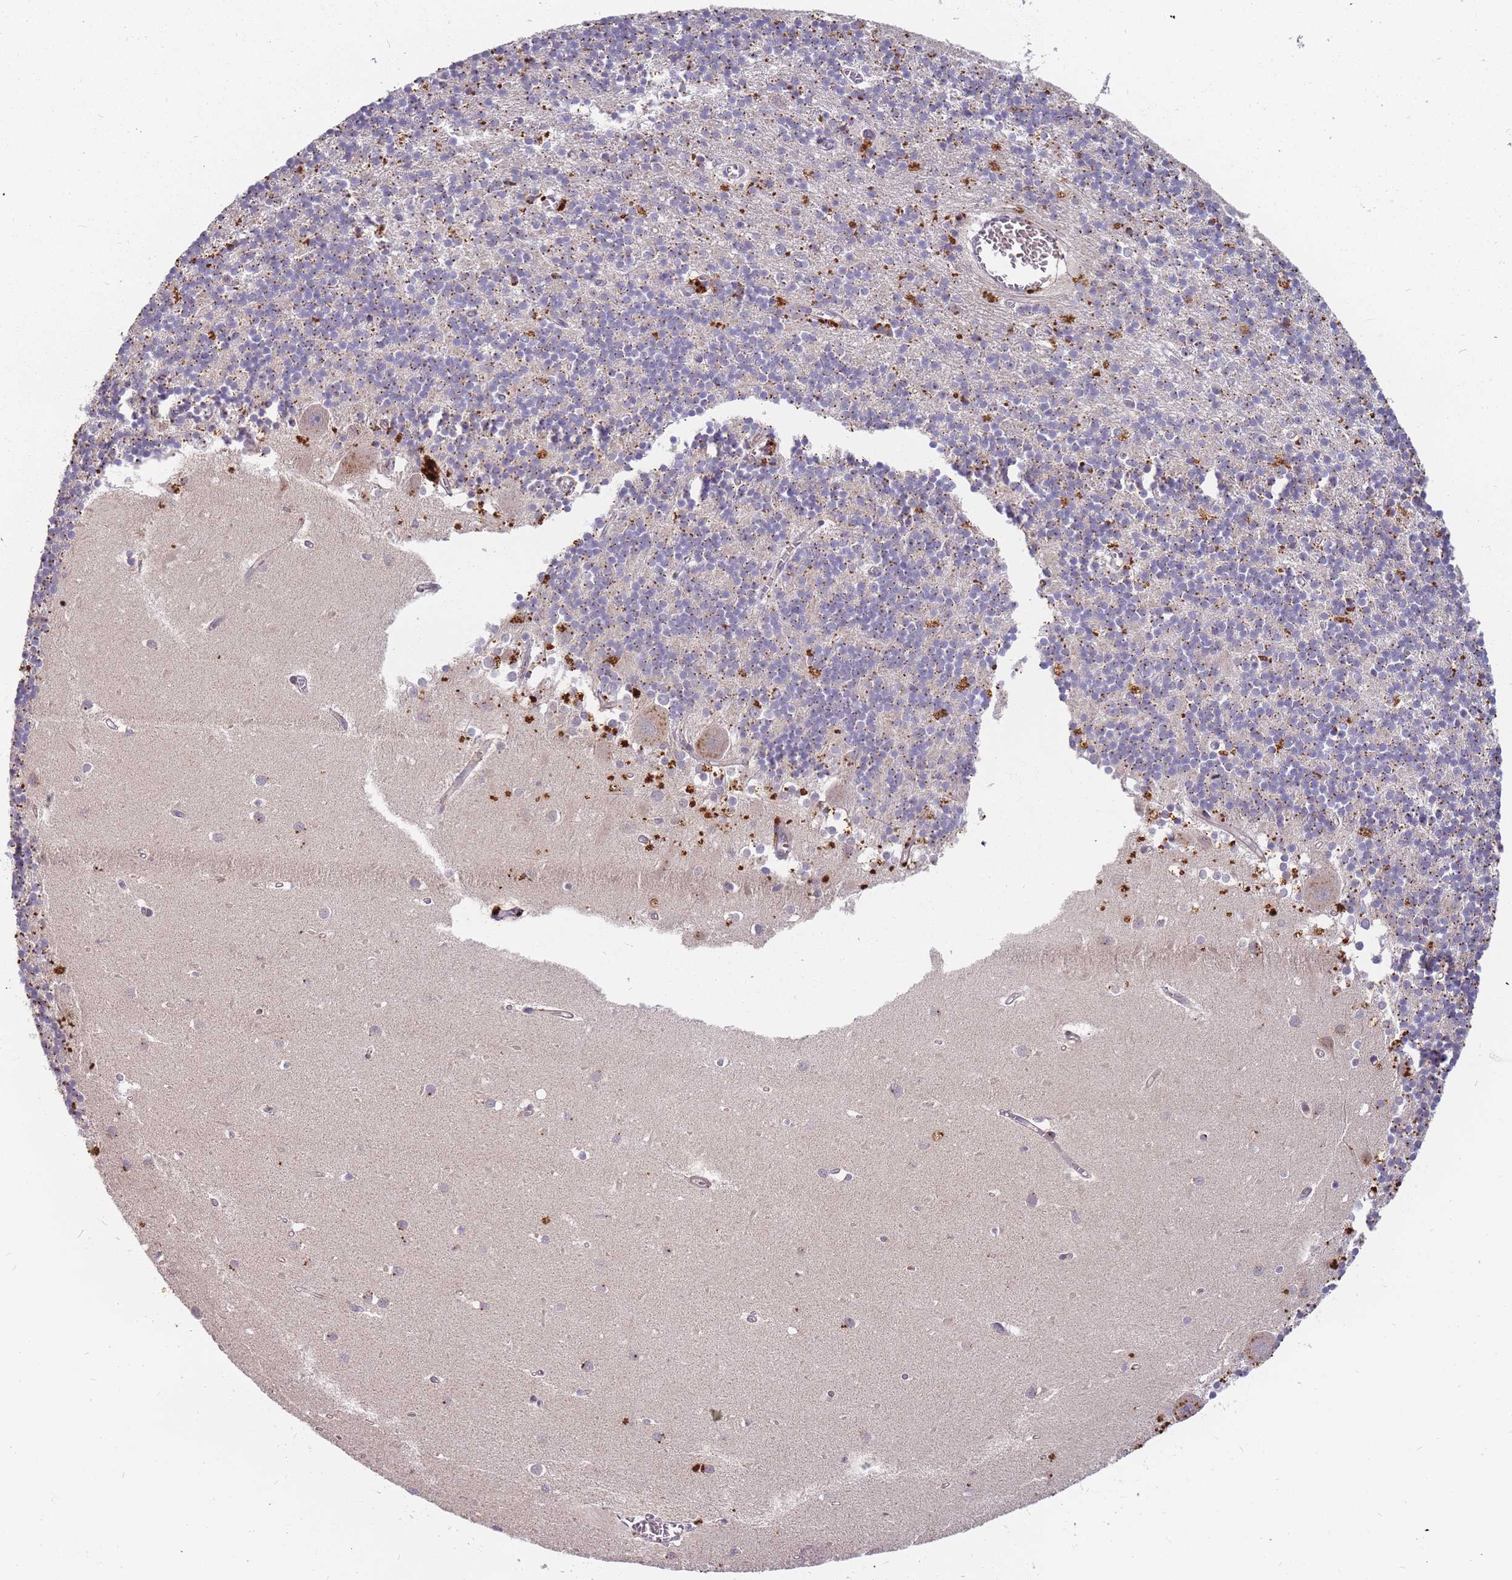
{"staining": {"intensity": "moderate", "quantity": "<25%", "location": "cytoplasmic/membranous"}, "tissue": "cerebellum", "cell_type": "Cells in granular layer", "image_type": "normal", "snomed": [{"axis": "morphology", "description": "Normal tissue, NOS"}, {"axis": "topography", "description": "Cerebellum"}], "caption": "Cells in granular layer demonstrate moderate cytoplasmic/membranous staining in about <25% of cells in normal cerebellum.", "gene": "ATG5", "patient": {"sex": "male", "age": 54}}